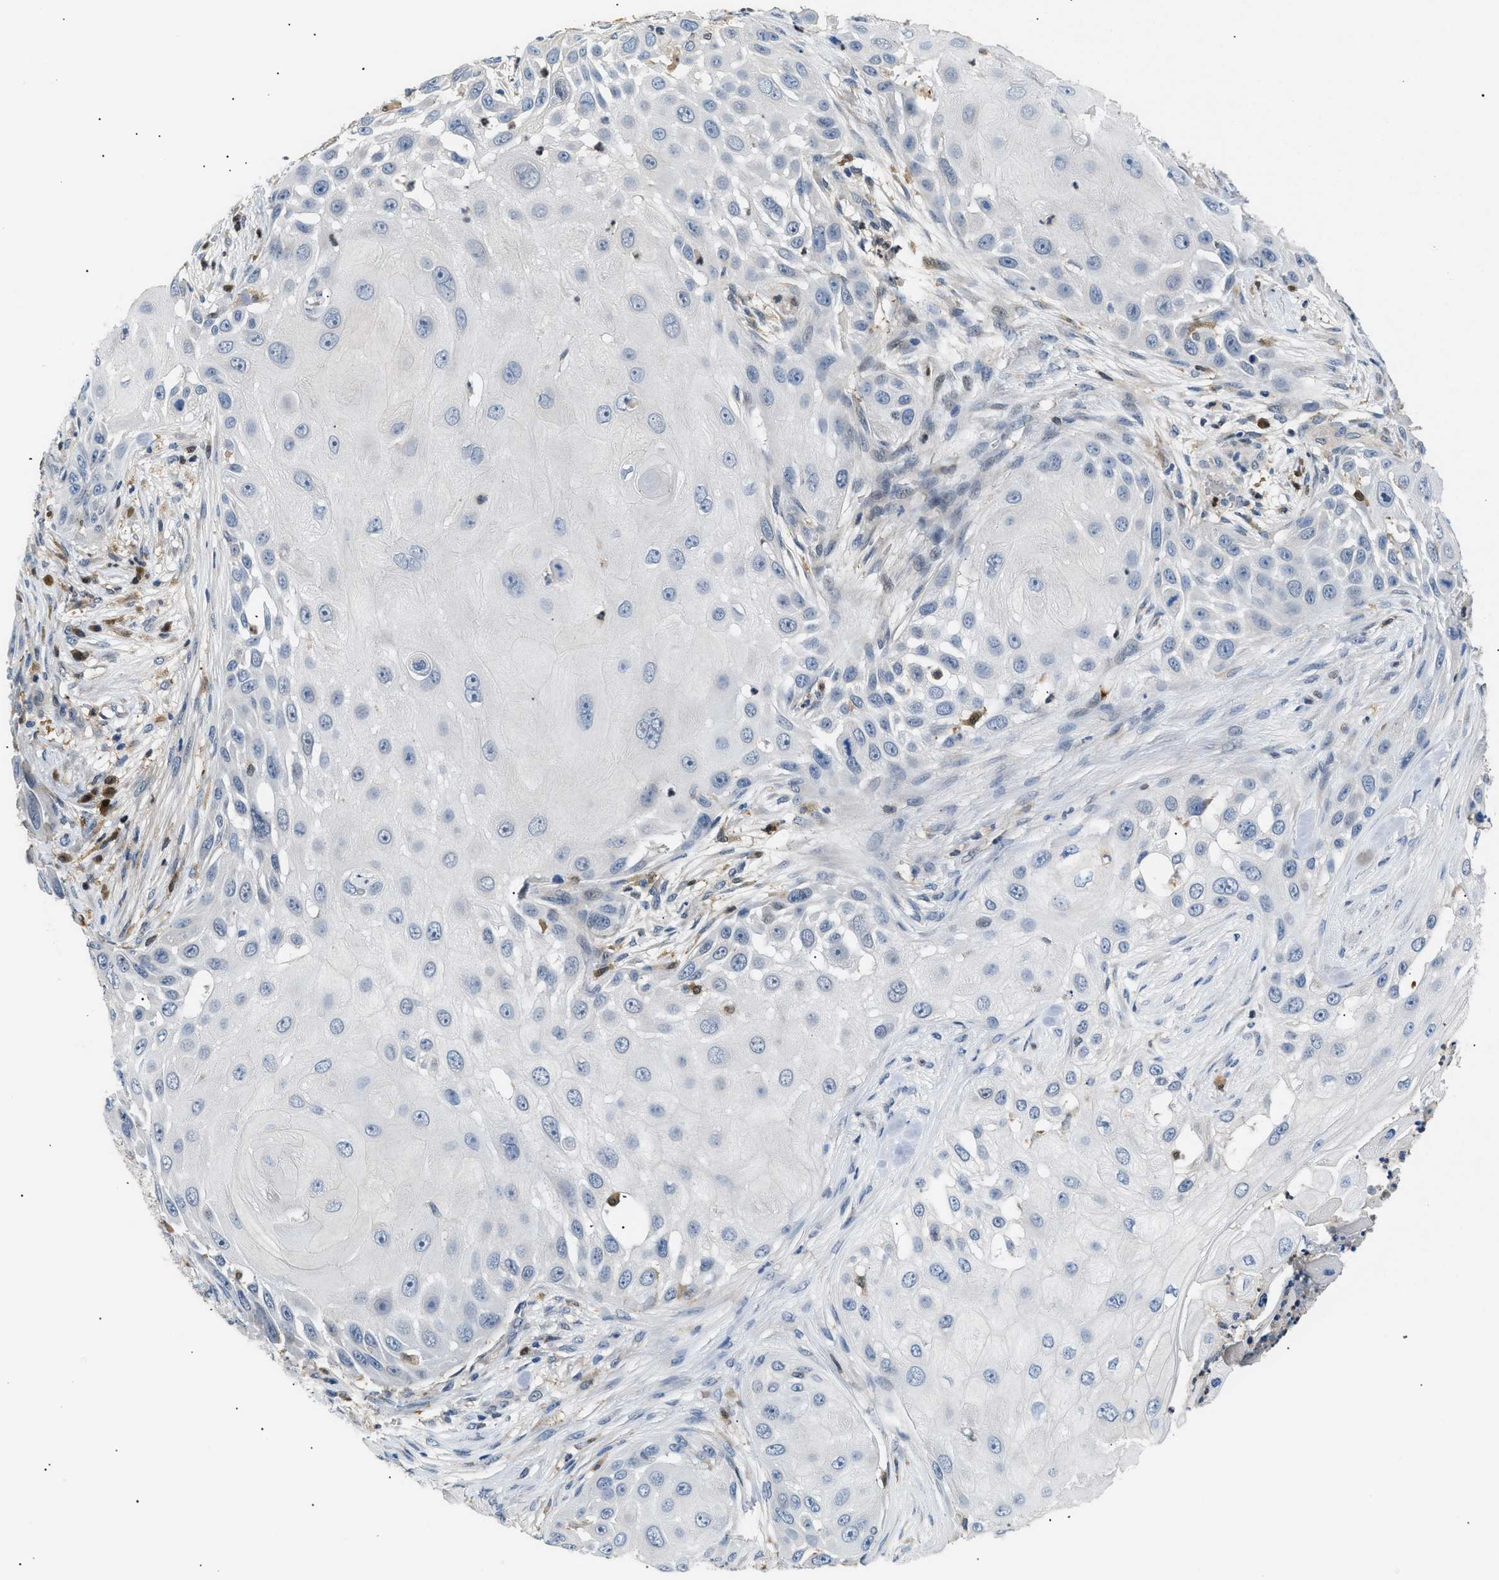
{"staining": {"intensity": "negative", "quantity": "none", "location": "none"}, "tissue": "skin cancer", "cell_type": "Tumor cells", "image_type": "cancer", "snomed": [{"axis": "morphology", "description": "Squamous cell carcinoma, NOS"}, {"axis": "topography", "description": "Skin"}], "caption": "A photomicrograph of human squamous cell carcinoma (skin) is negative for staining in tumor cells. Brightfield microscopy of IHC stained with DAB (3,3'-diaminobenzidine) (brown) and hematoxylin (blue), captured at high magnification.", "gene": "AKR1A1", "patient": {"sex": "female", "age": 44}}